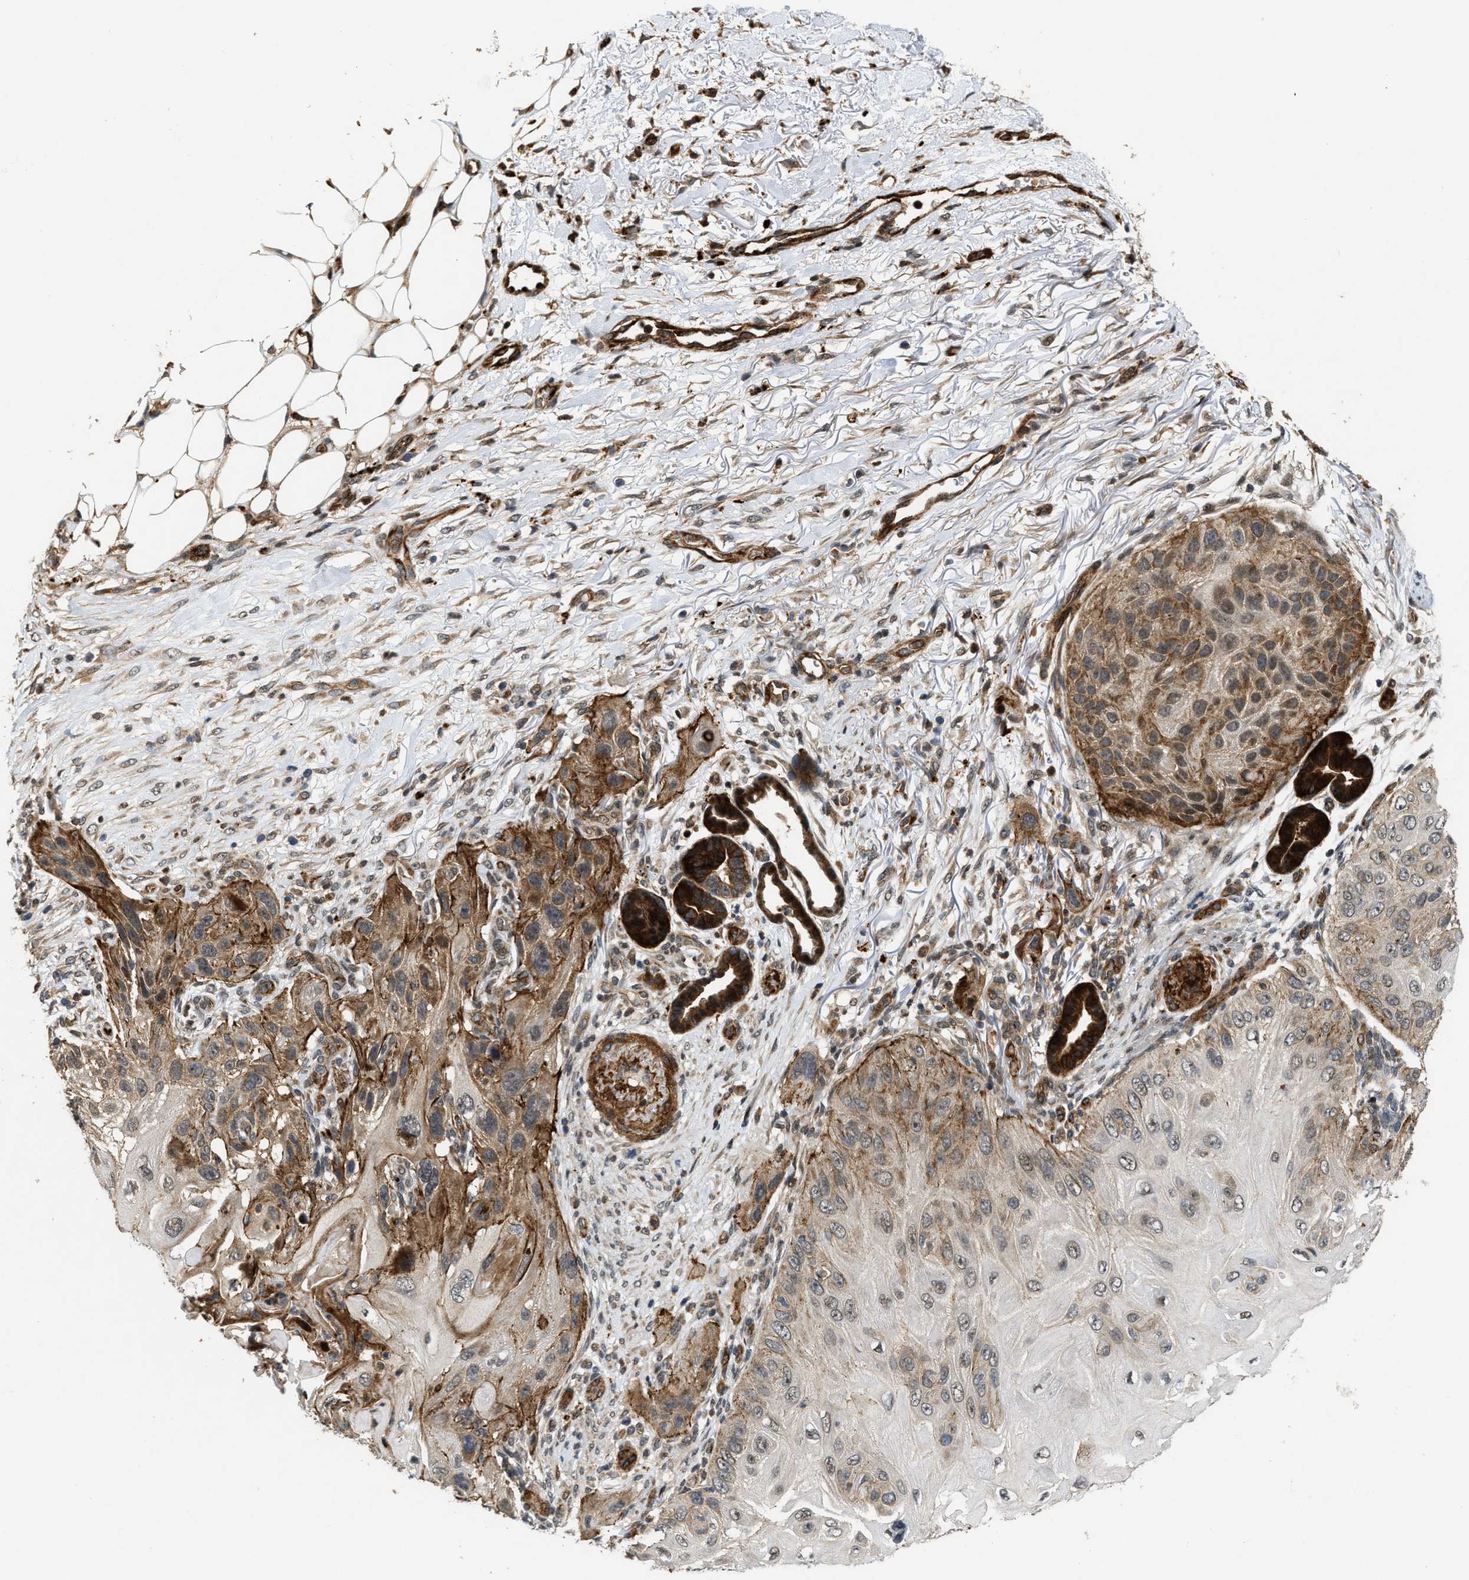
{"staining": {"intensity": "moderate", "quantity": "25%-75%", "location": "cytoplasmic/membranous"}, "tissue": "skin cancer", "cell_type": "Tumor cells", "image_type": "cancer", "snomed": [{"axis": "morphology", "description": "Squamous cell carcinoma, NOS"}, {"axis": "topography", "description": "Skin"}], "caption": "High-magnification brightfield microscopy of skin squamous cell carcinoma stained with DAB (3,3'-diaminobenzidine) (brown) and counterstained with hematoxylin (blue). tumor cells exhibit moderate cytoplasmic/membranous positivity is identified in about25%-75% of cells.", "gene": "DPF2", "patient": {"sex": "female", "age": 77}}